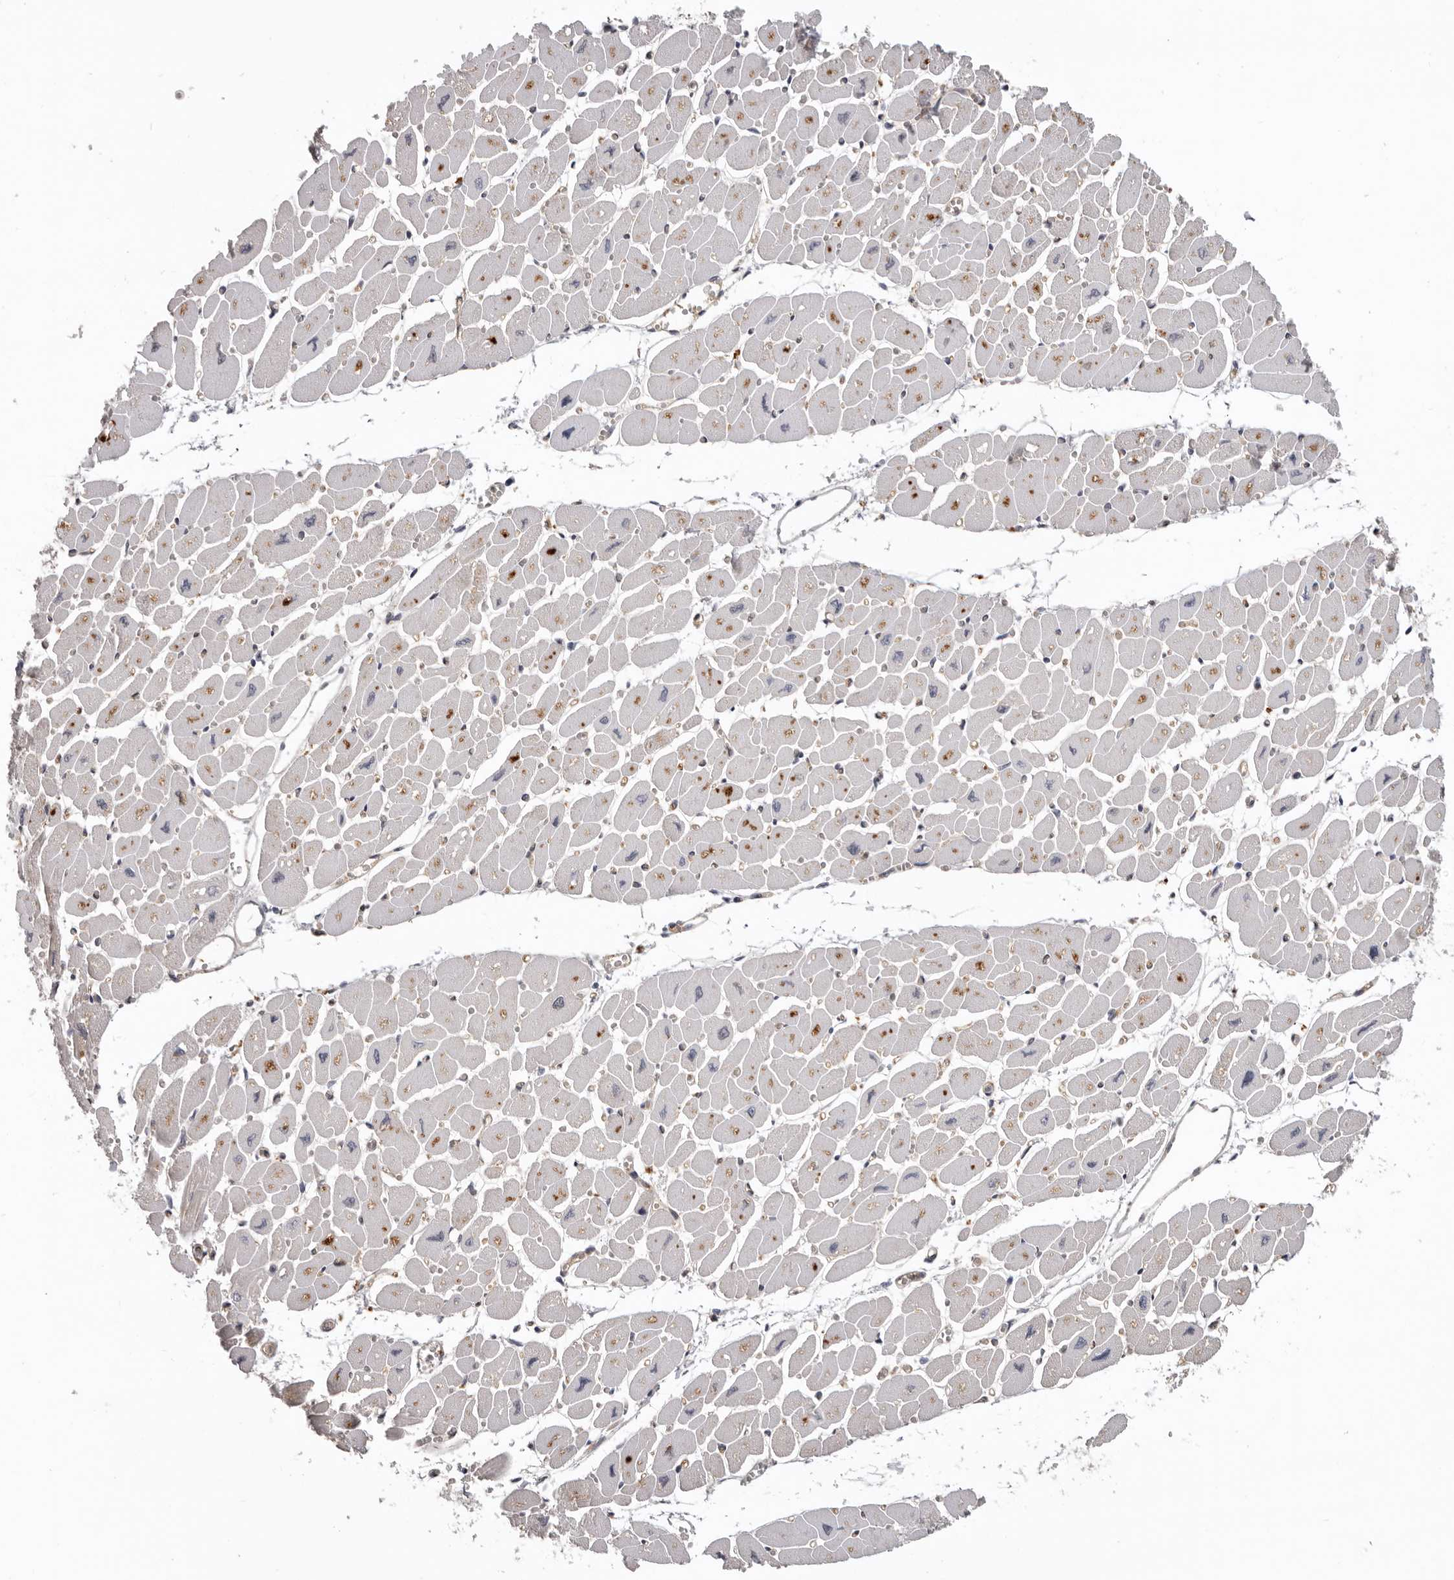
{"staining": {"intensity": "weak", "quantity": "<25%", "location": "cytoplasmic/membranous"}, "tissue": "heart muscle", "cell_type": "Cardiomyocytes", "image_type": "normal", "snomed": [{"axis": "morphology", "description": "Normal tissue, NOS"}, {"axis": "topography", "description": "Heart"}], "caption": "Immunohistochemistry (IHC) of normal human heart muscle displays no staining in cardiomyocytes.", "gene": "CDCA8", "patient": {"sex": "female", "age": 54}}